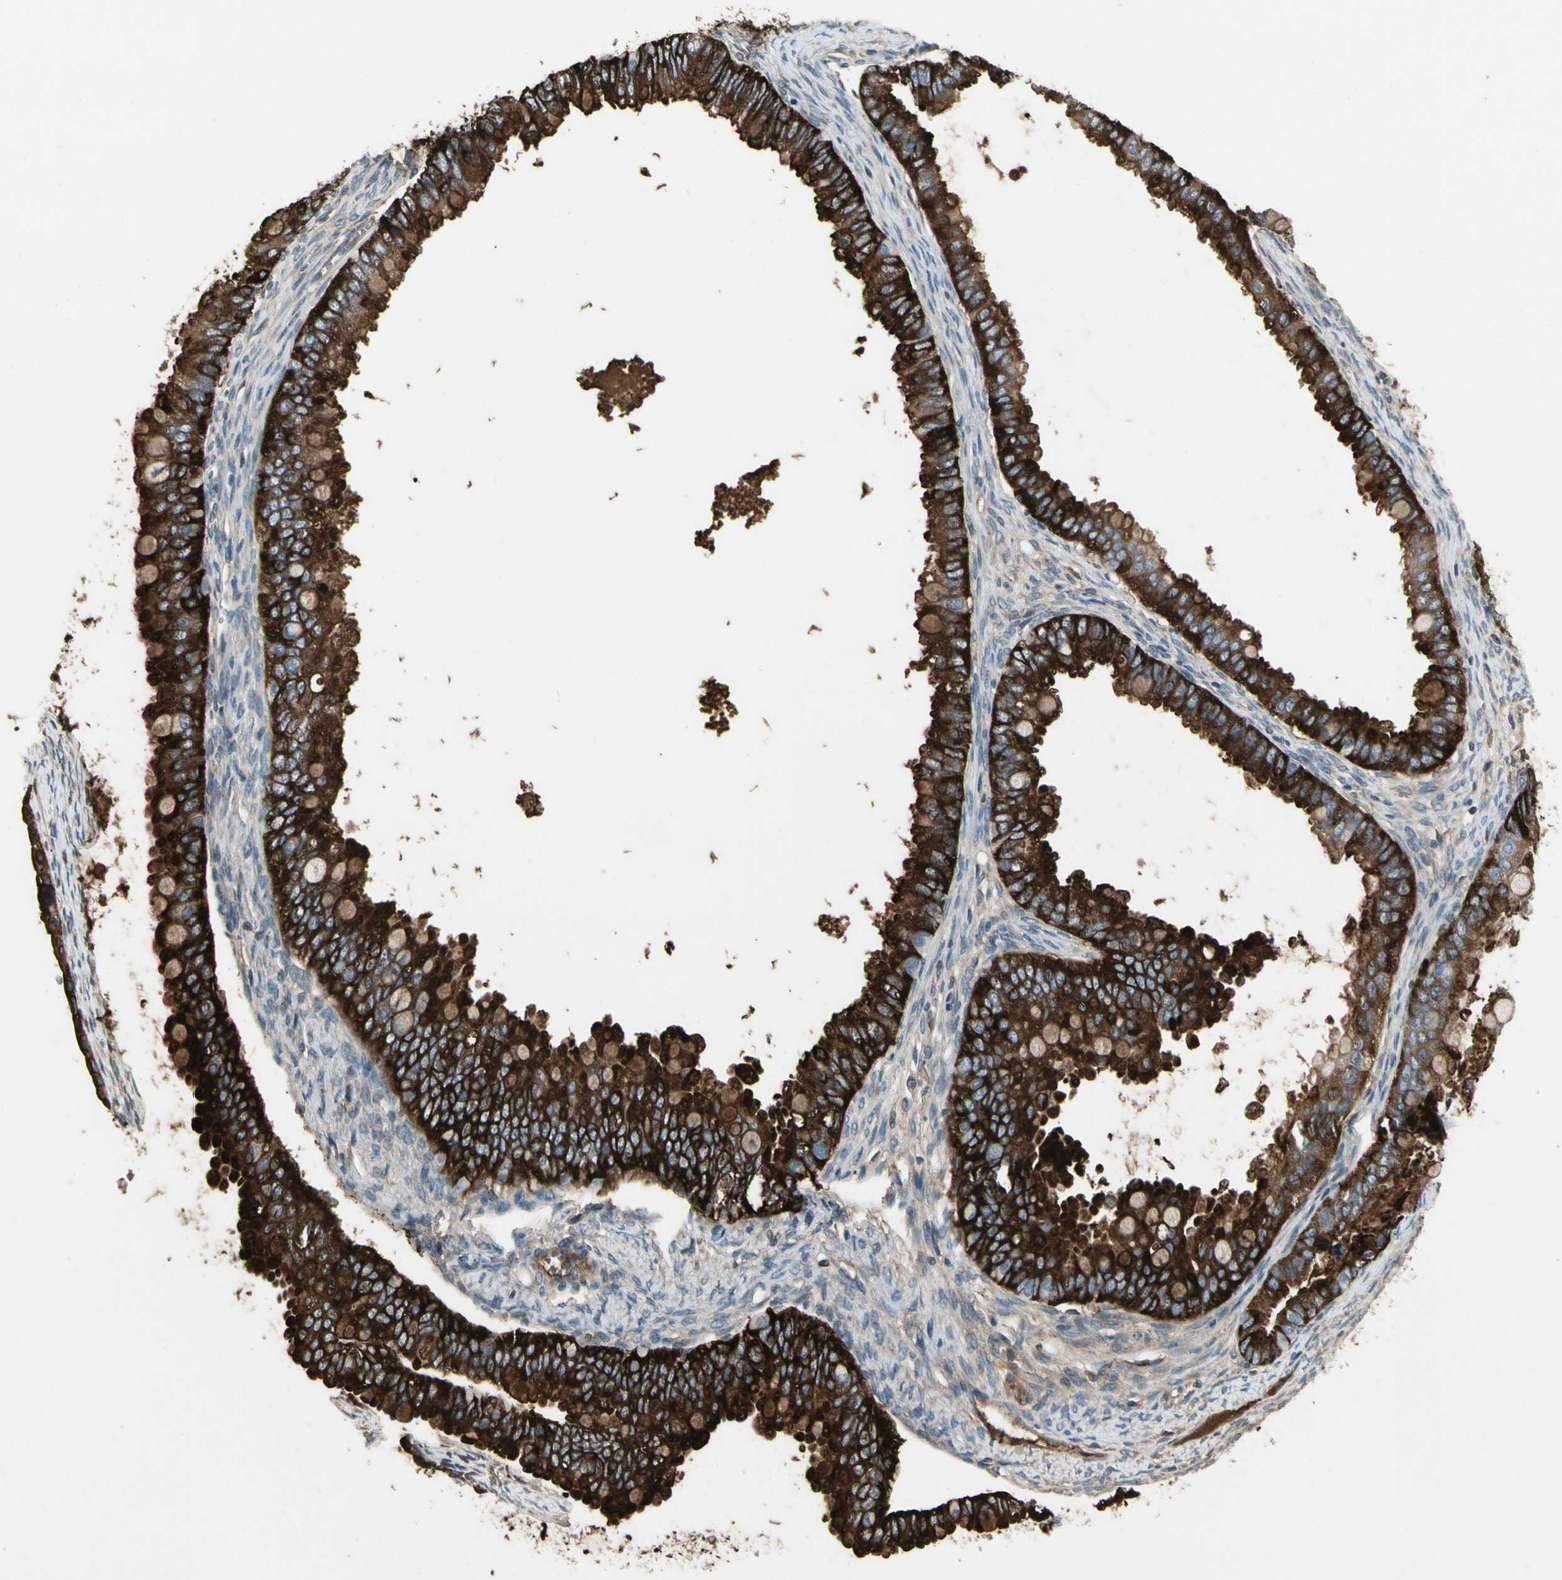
{"staining": {"intensity": "strong", "quantity": ">75%", "location": "cytoplasmic/membranous"}, "tissue": "ovarian cancer", "cell_type": "Tumor cells", "image_type": "cancer", "snomed": [{"axis": "morphology", "description": "Cystadenocarcinoma, mucinous, NOS"}, {"axis": "topography", "description": "Ovary"}], "caption": "A high-resolution photomicrograph shows immunohistochemistry staining of ovarian cancer (mucinous cystadenocarcinoma), which exhibits strong cytoplasmic/membranous staining in approximately >75% of tumor cells.", "gene": "PIGR", "patient": {"sex": "female", "age": 80}}